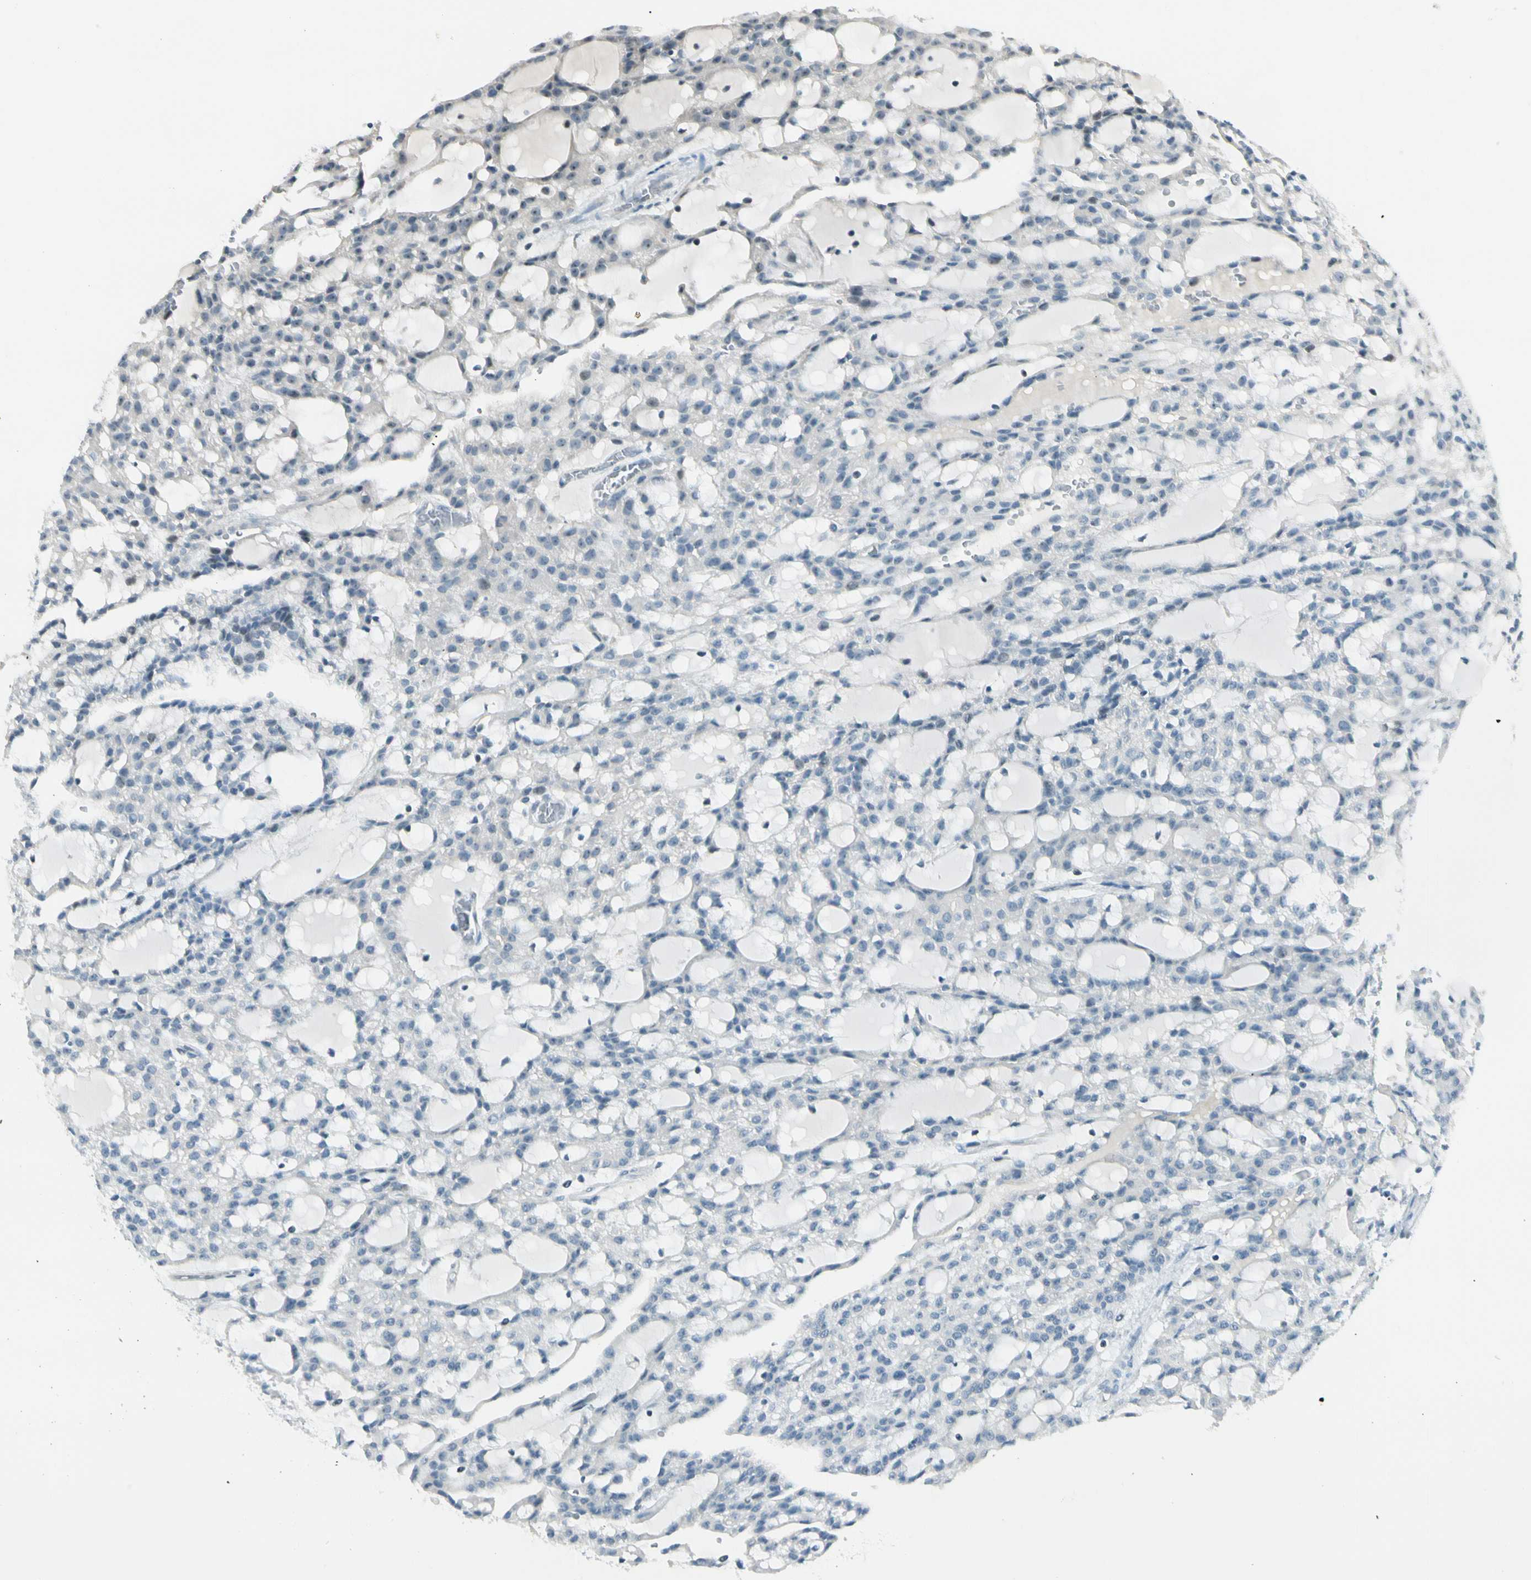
{"staining": {"intensity": "negative", "quantity": "none", "location": "none"}, "tissue": "renal cancer", "cell_type": "Tumor cells", "image_type": "cancer", "snomed": [{"axis": "morphology", "description": "Adenocarcinoma, NOS"}, {"axis": "topography", "description": "Kidney"}], "caption": "Renal cancer (adenocarcinoma) was stained to show a protein in brown. There is no significant staining in tumor cells.", "gene": "ZSCAN1", "patient": {"sex": "male", "age": 63}}